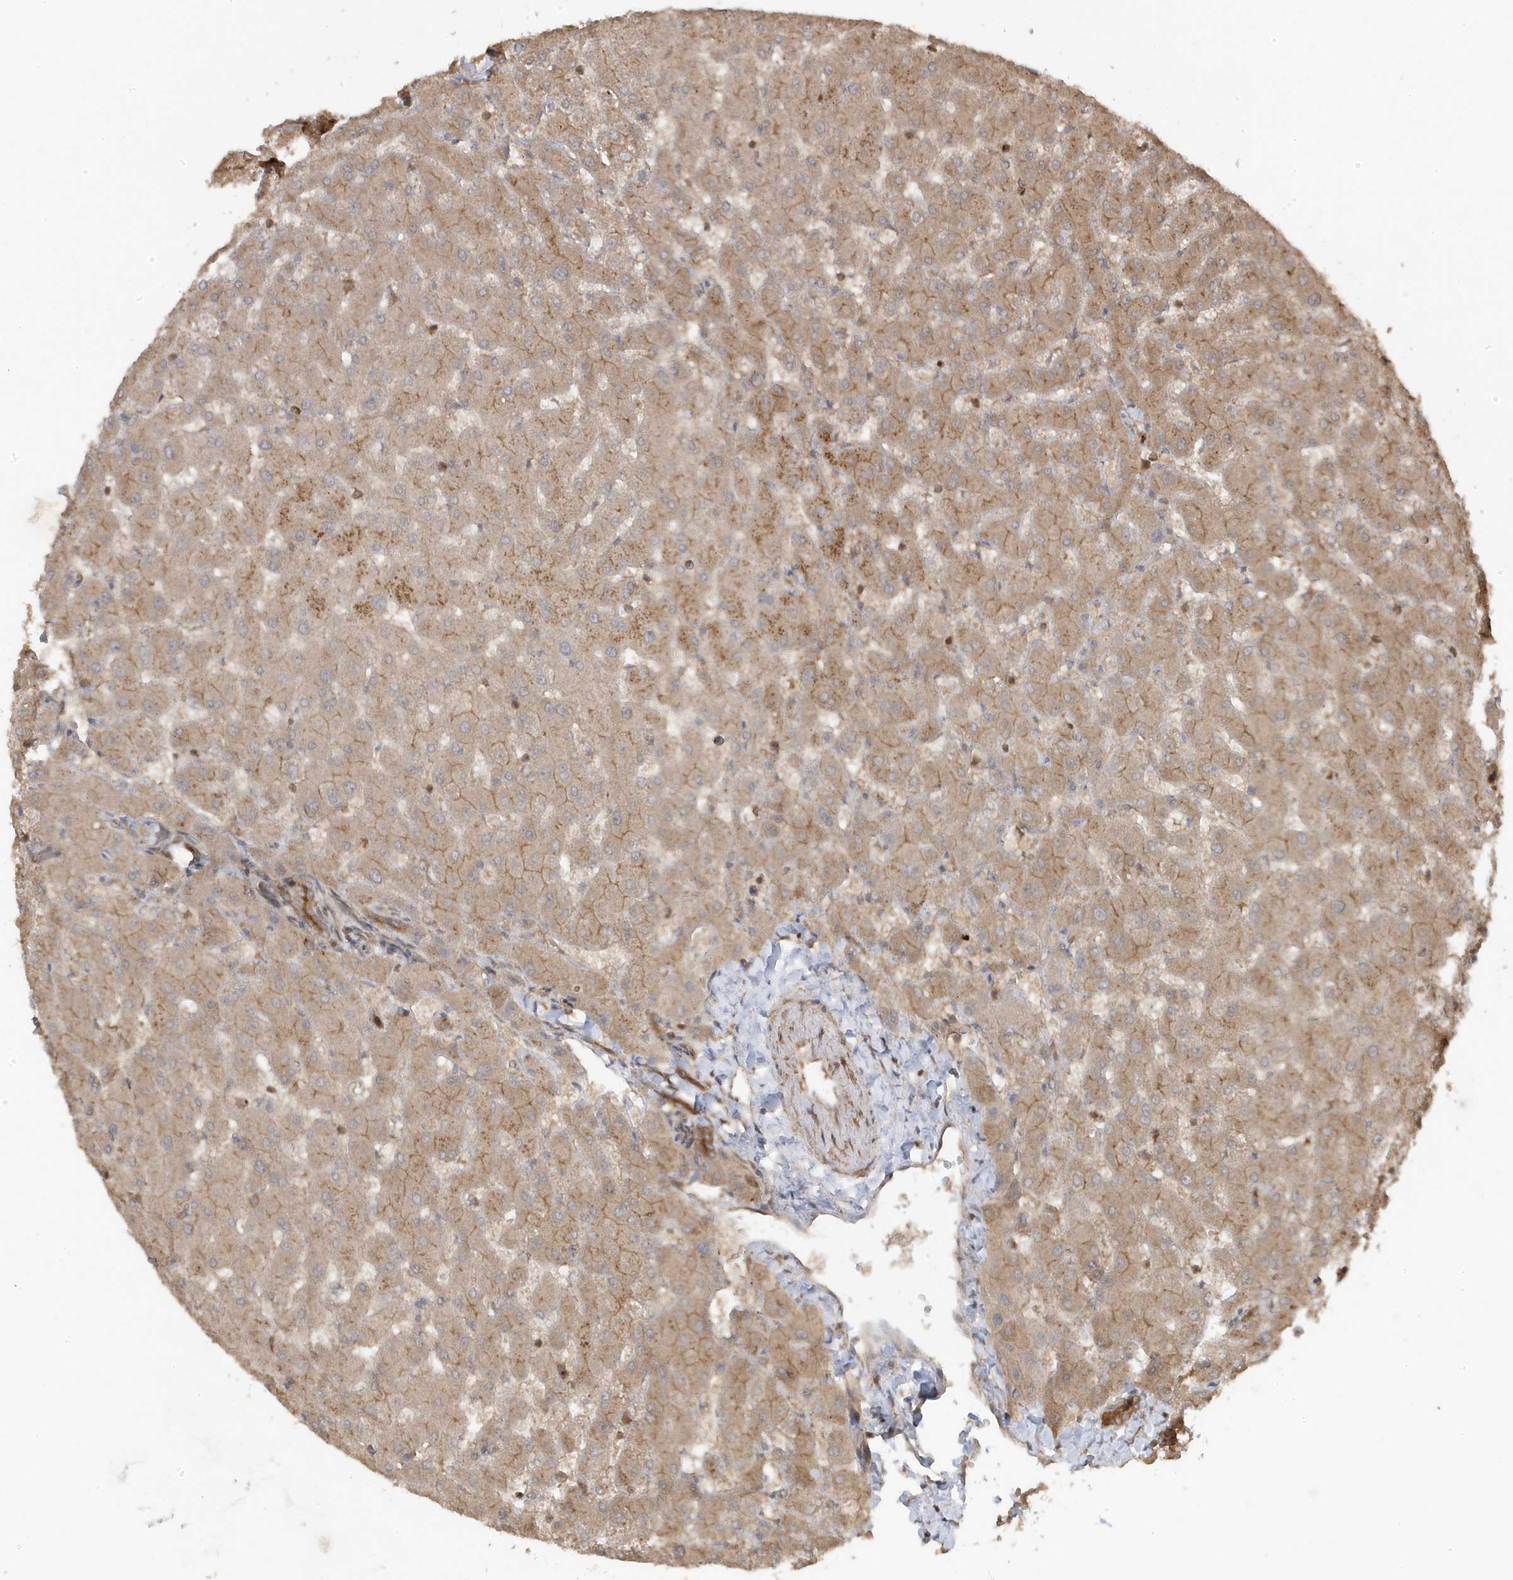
{"staining": {"intensity": "strong", "quantity": ">75%", "location": "cytoplasmic/membranous"}, "tissue": "liver", "cell_type": "Cholangiocytes", "image_type": "normal", "snomed": [{"axis": "morphology", "description": "Normal tissue, NOS"}, {"axis": "topography", "description": "Liver"}], "caption": "DAB immunohistochemical staining of benign human liver exhibits strong cytoplasmic/membranous protein staining in approximately >75% of cholangiocytes.", "gene": "ASAP1", "patient": {"sex": "female", "age": 63}}